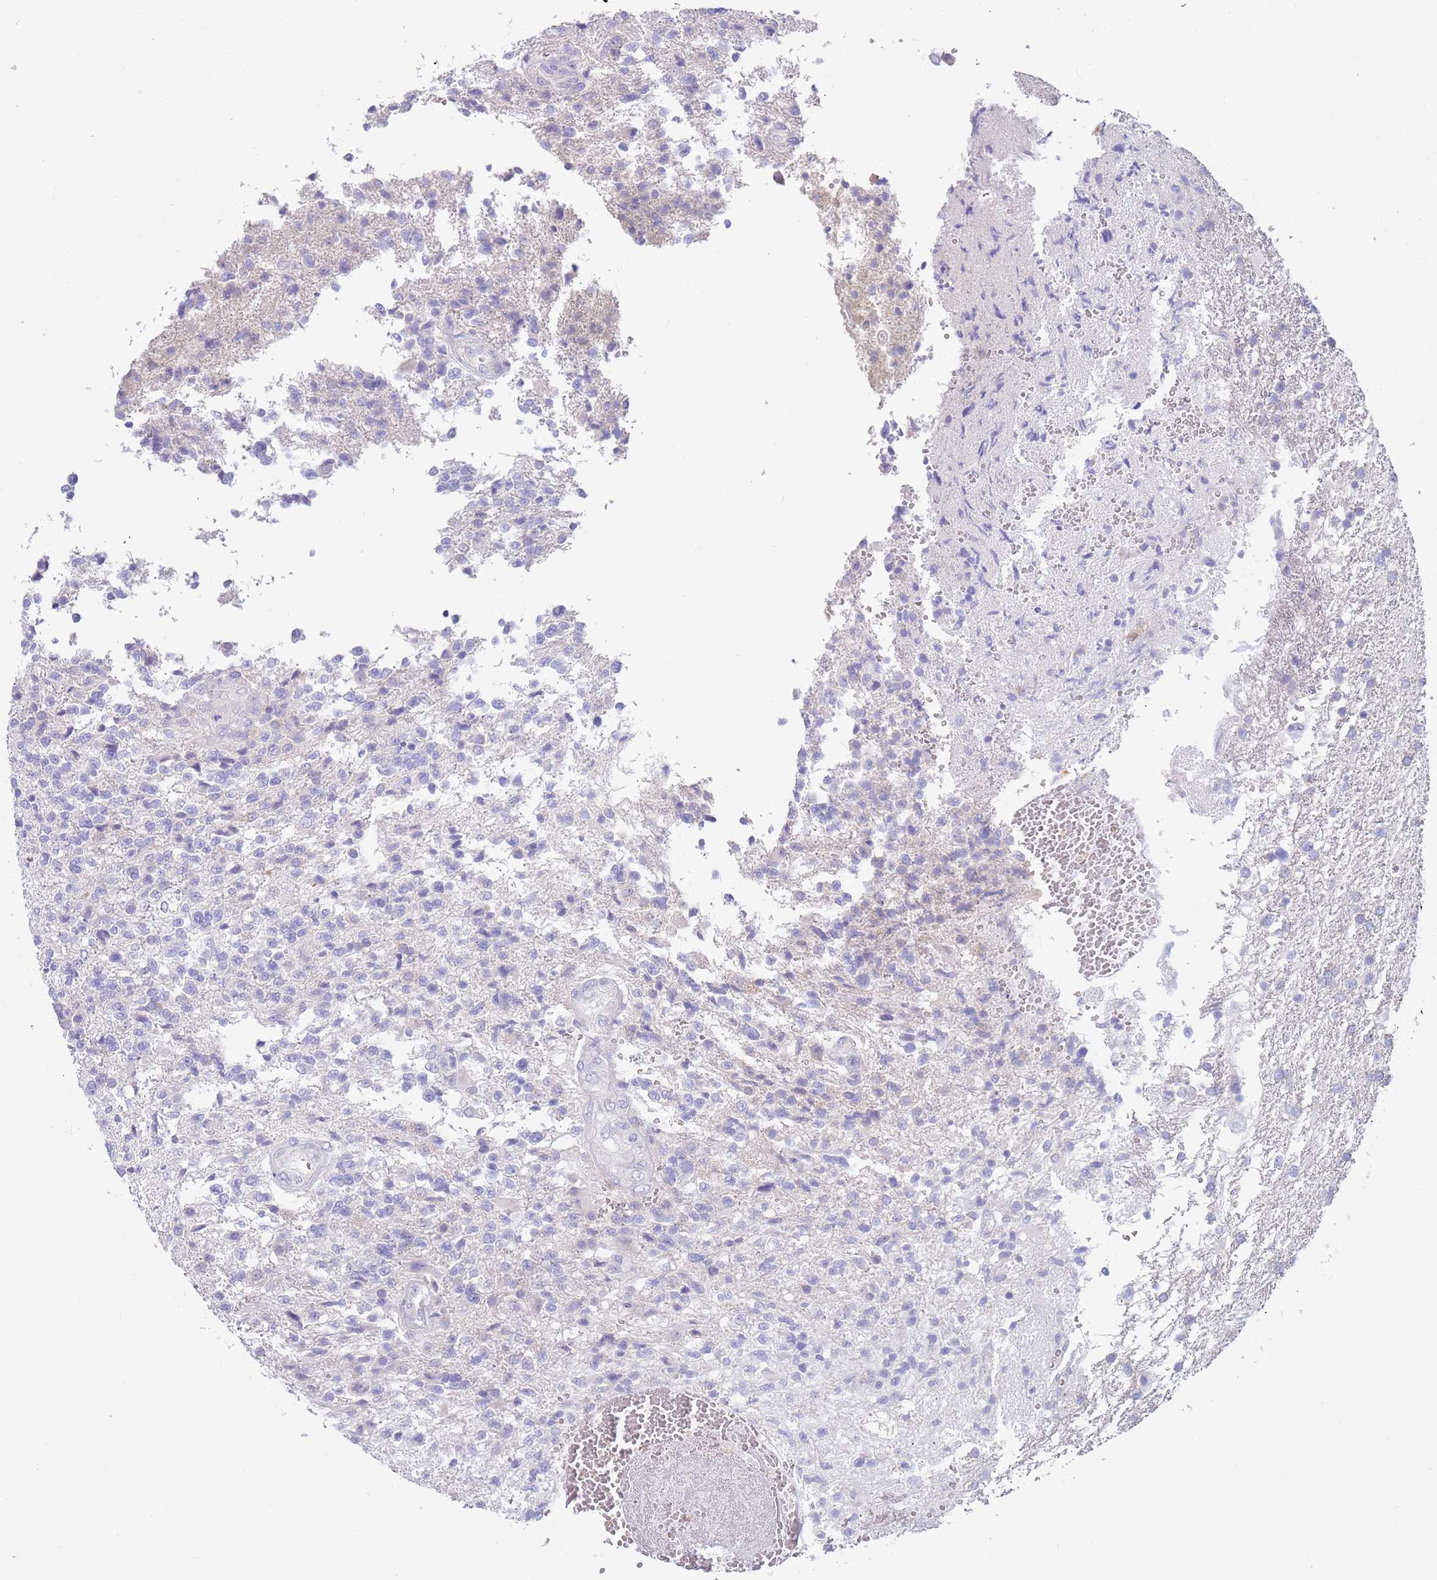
{"staining": {"intensity": "negative", "quantity": "none", "location": "none"}, "tissue": "glioma", "cell_type": "Tumor cells", "image_type": "cancer", "snomed": [{"axis": "morphology", "description": "Glioma, malignant, High grade"}, {"axis": "topography", "description": "Brain"}], "caption": "Immunohistochemistry of malignant high-grade glioma displays no expression in tumor cells.", "gene": "TYW1", "patient": {"sex": "male", "age": 56}}